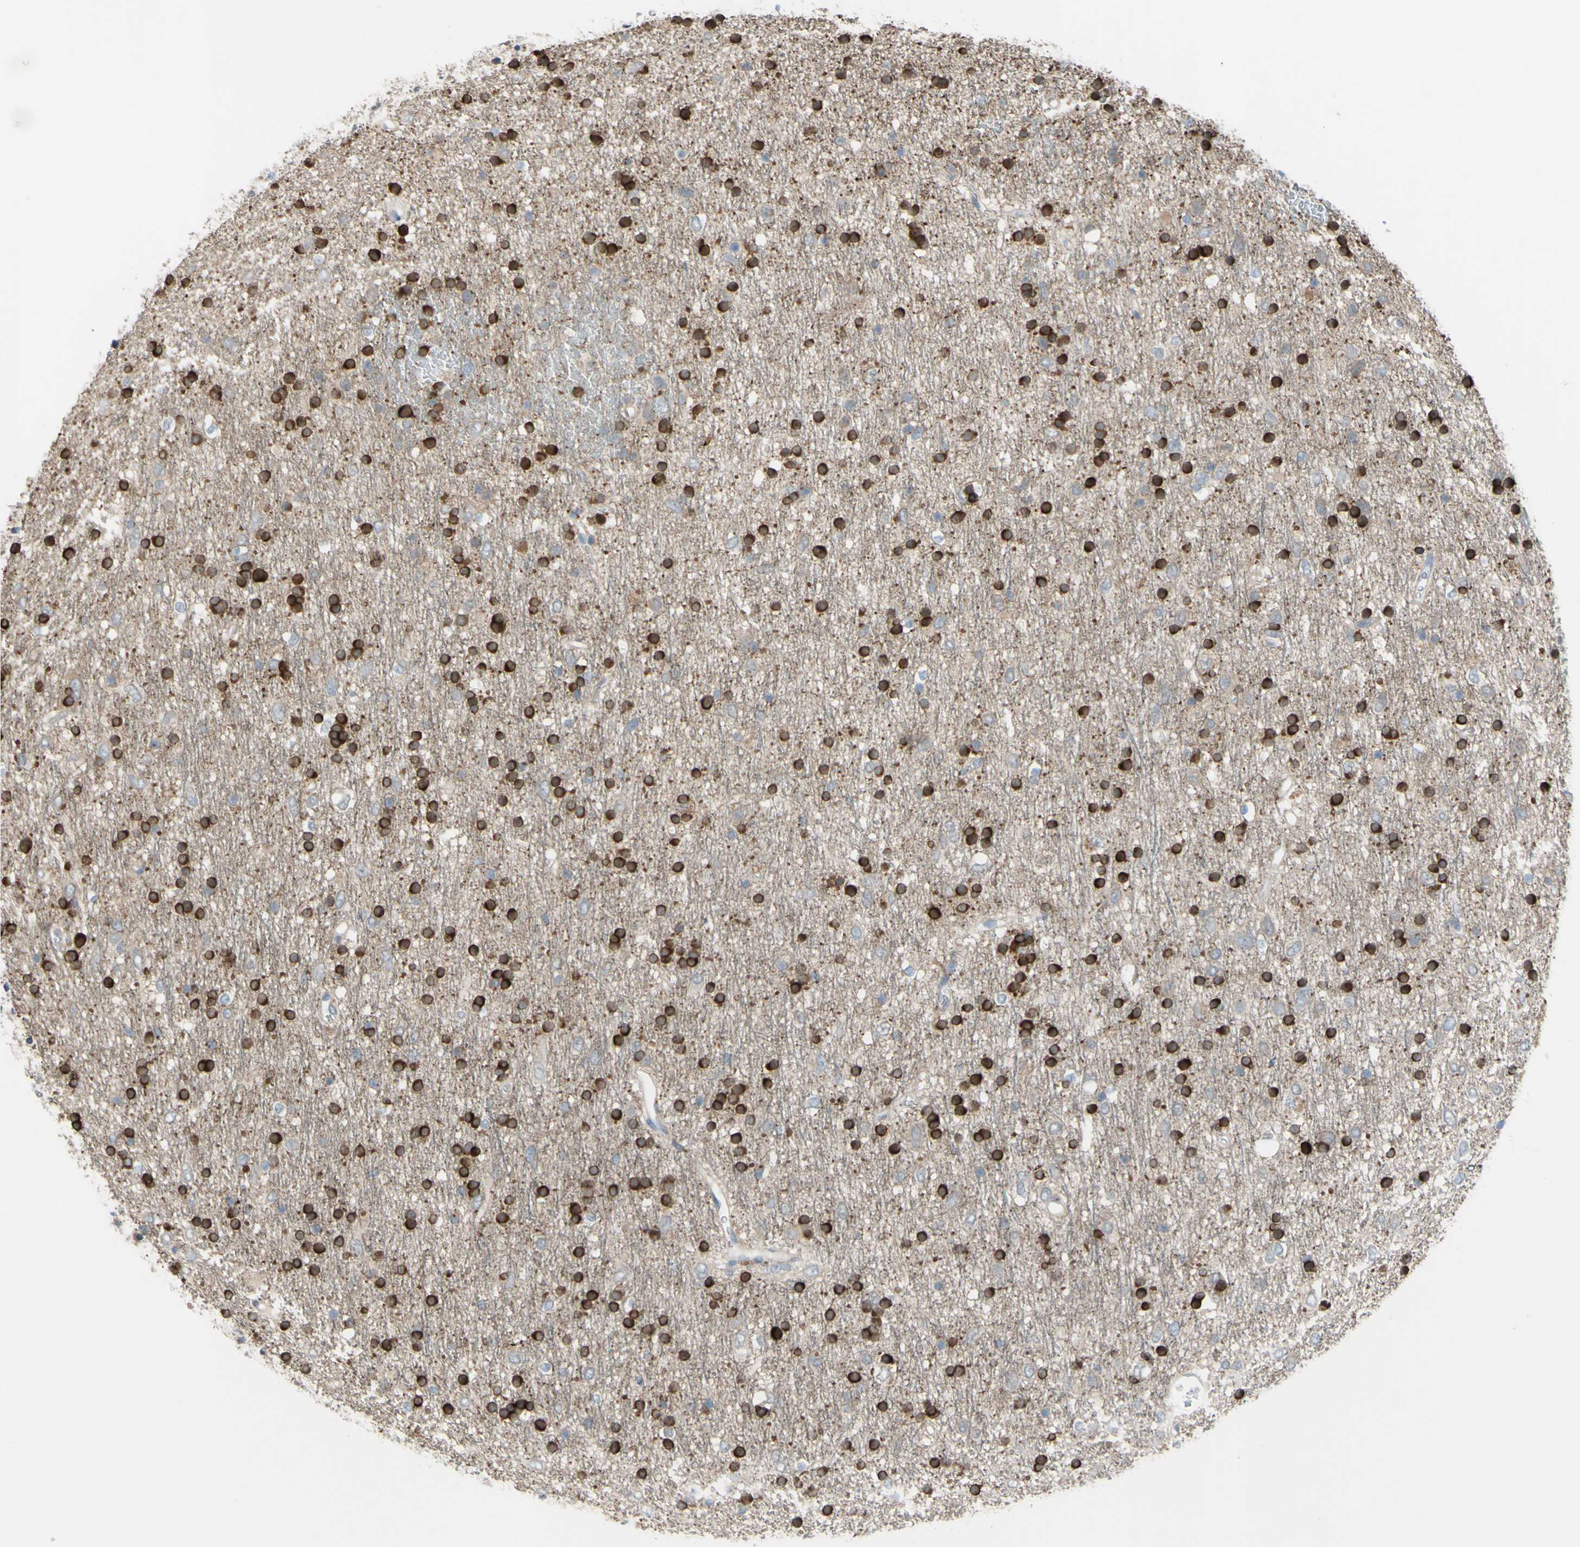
{"staining": {"intensity": "moderate", "quantity": ">75%", "location": "cytoplasmic/membranous"}, "tissue": "glioma", "cell_type": "Tumor cells", "image_type": "cancer", "snomed": [{"axis": "morphology", "description": "Glioma, malignant, Low grade"}, {"axis": "topography", "description": "Brain"}], "caption": "A brown stain highlights moderate cytoplasmic/membranous staining of a protein in human malignant glioma (low-grade) tumor cells.", "gene": "AFP", "patient": {"sex": "male", "age": 77}}